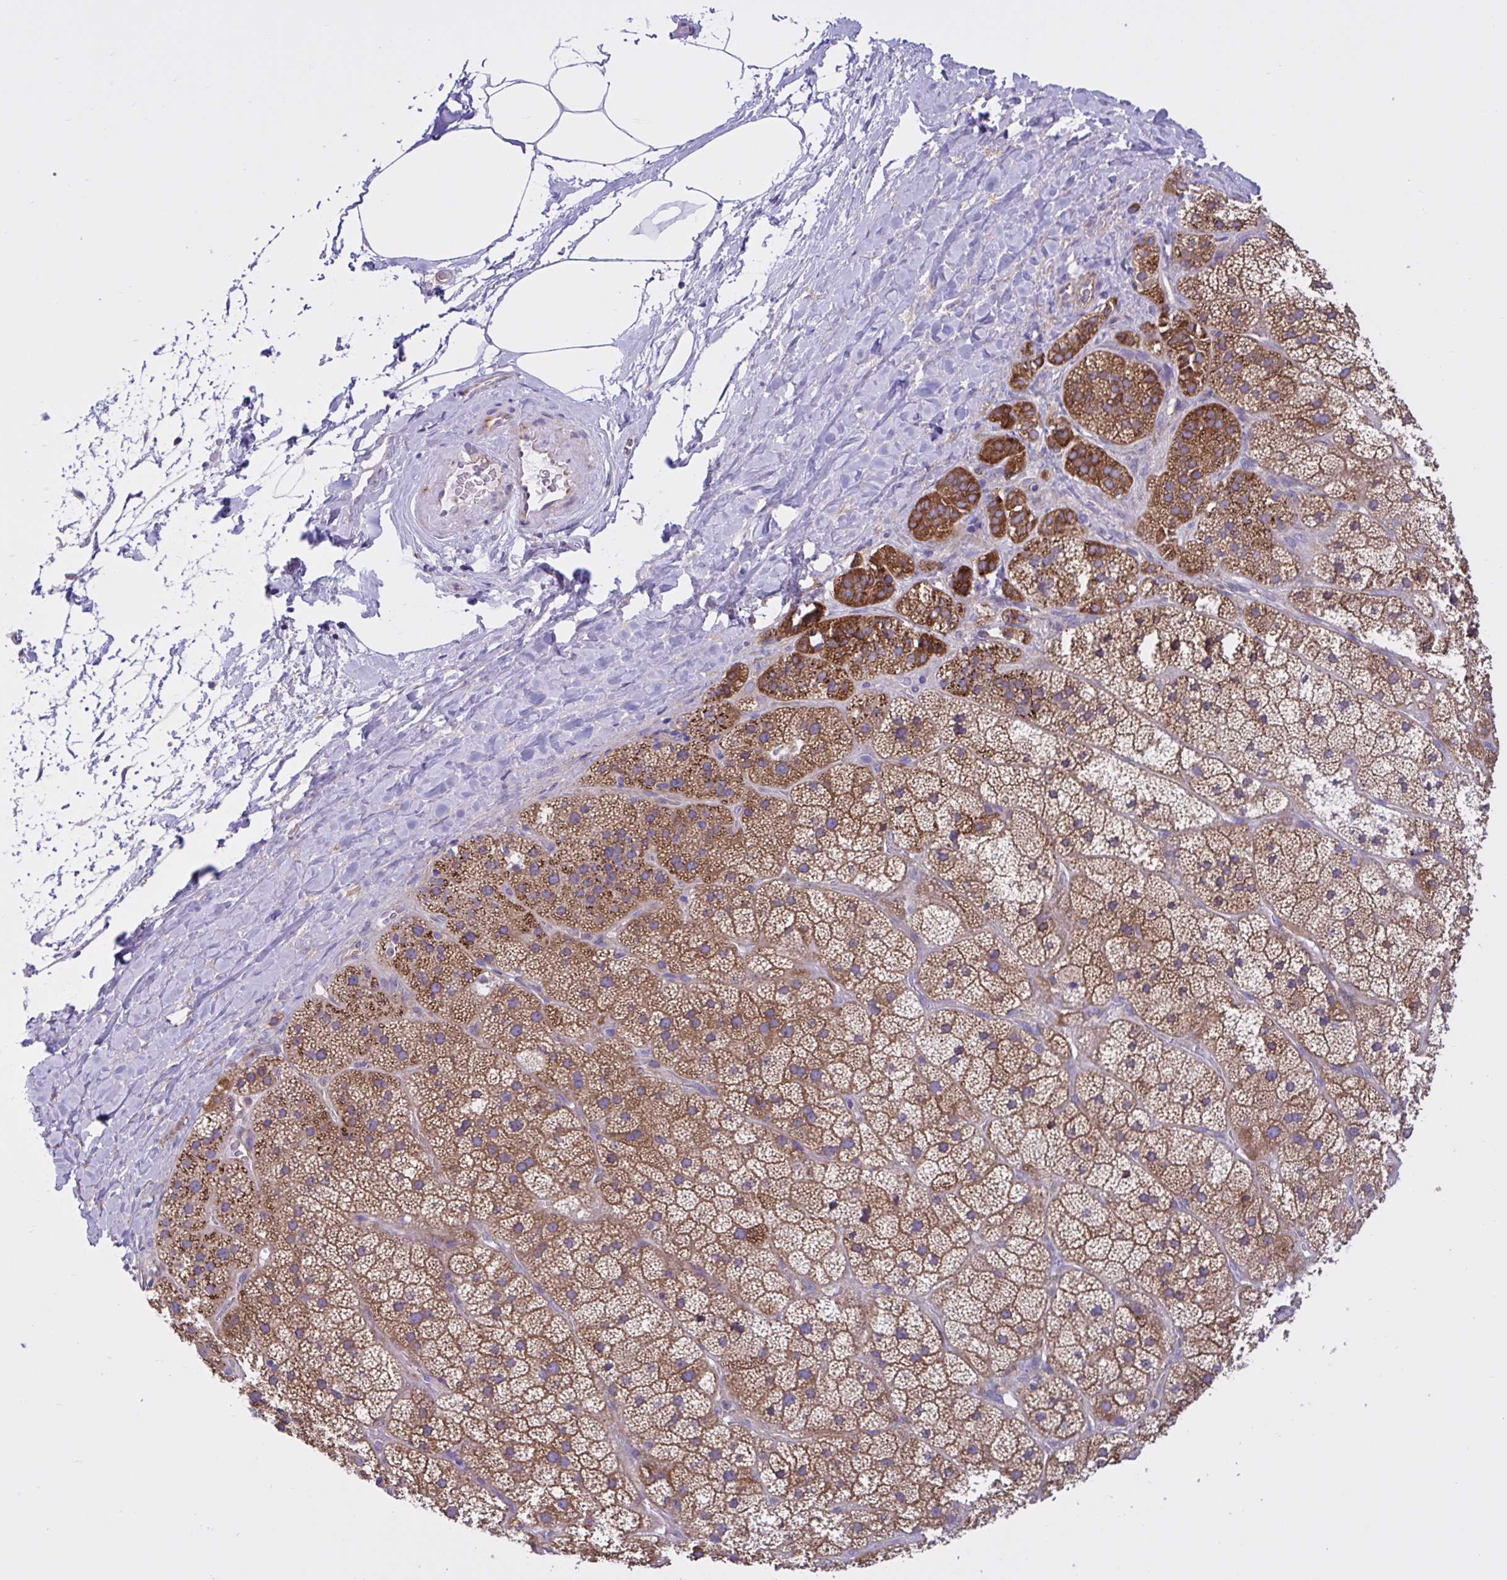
{"staining": {"intensity": "moderate", "quantity": ">75%", "location": "cytoplasmic/membranous"}, "tissue": "adrenal gland", "cell_type": "Glandular cells", "image_type": "normal", "snomed": [{"axis": "morphology", "description": "Normal tissue, NOS"}, {"axis": "topography", "description": "Adrenal gland"}], "caption": "Immunohistochemical staining of benign adrenal gland displays medium levels of moderate cytoplasmic/membranous expression in approximately >75% of glandular cells.", "gene": "OR51M1", "patient": {"sex": "male", "age": 57}}